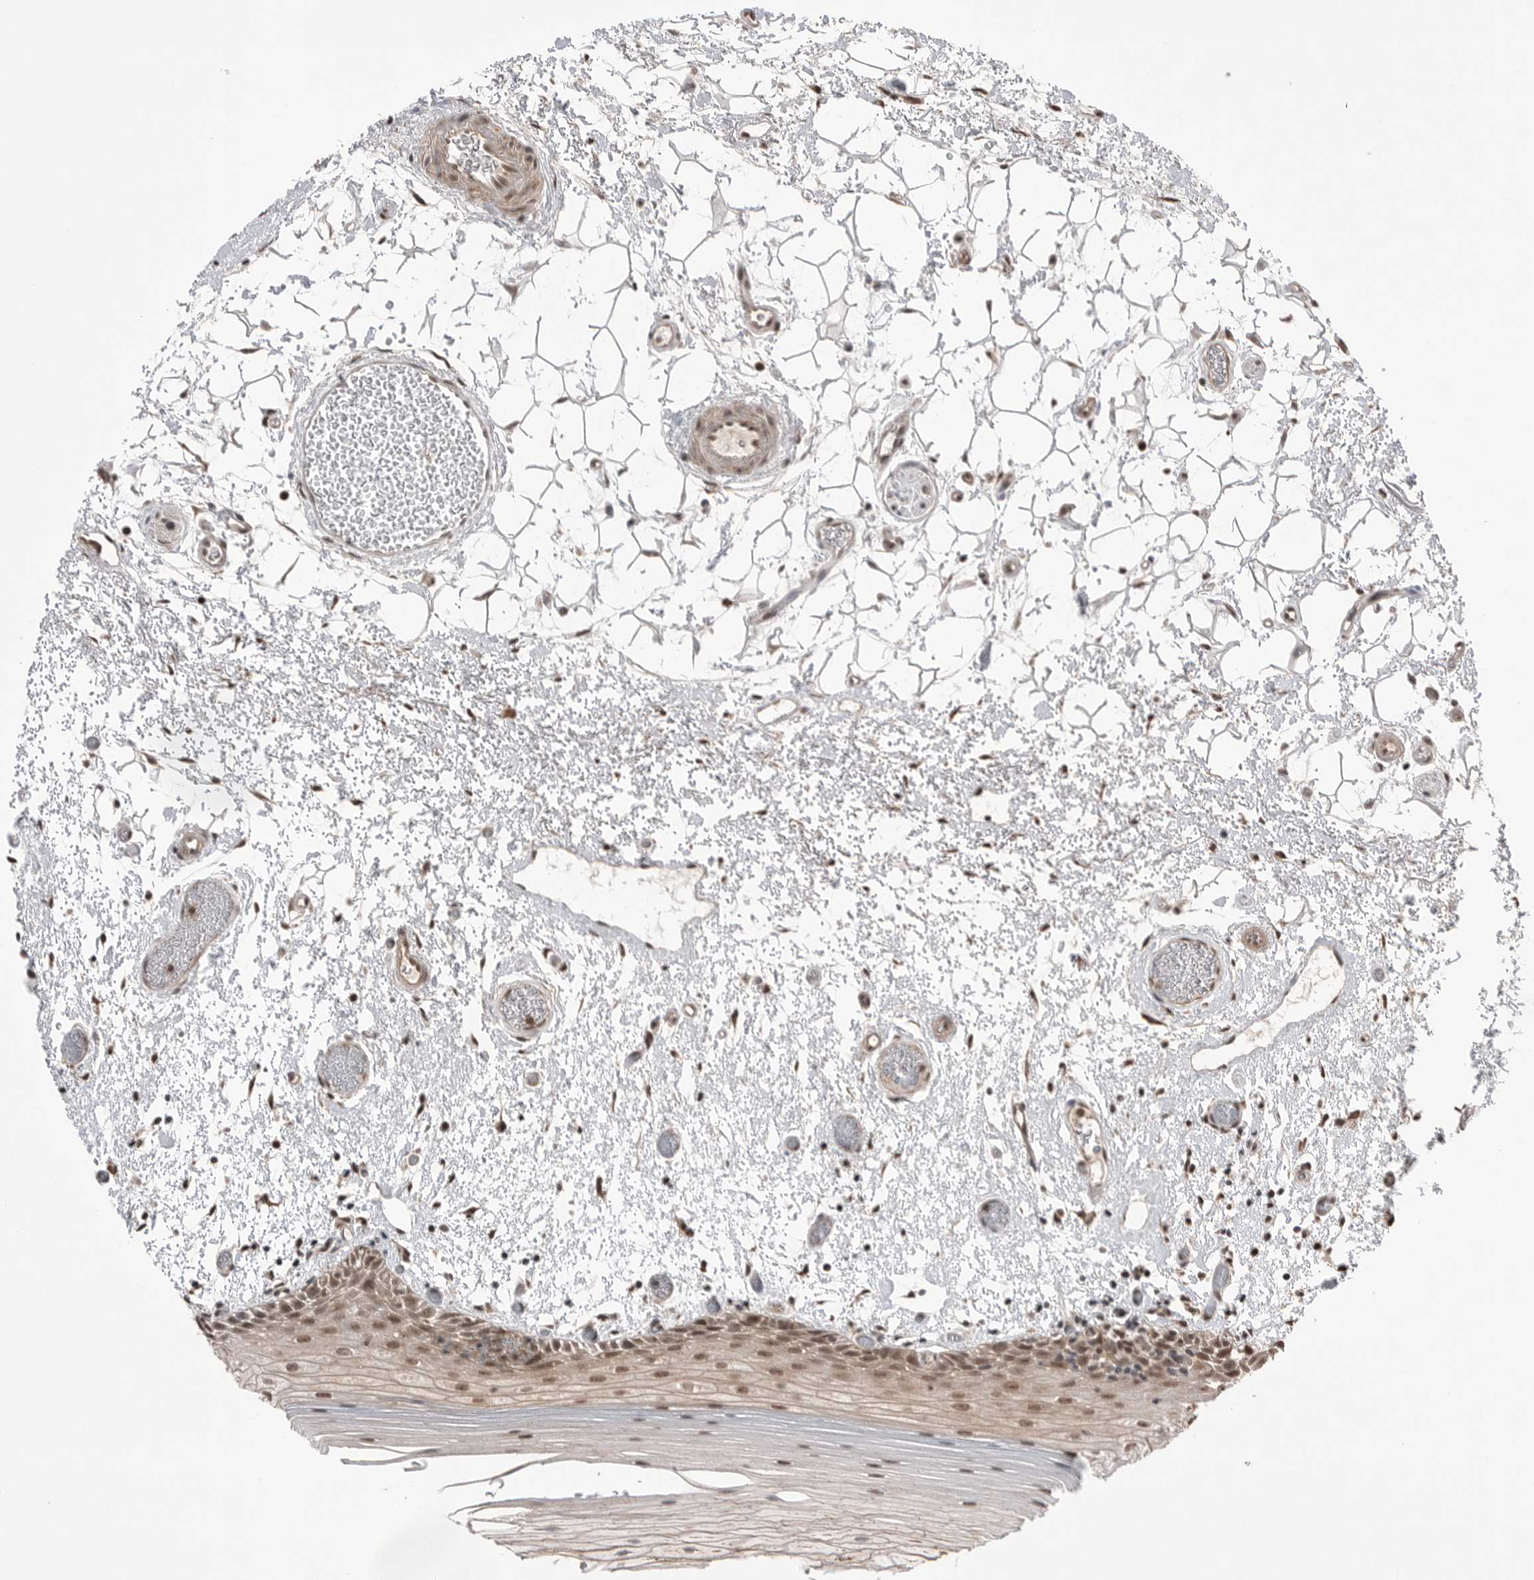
{"staining": {"intensity": "moderate", "quantity": ">75%", "location": "cytoplasmic/membranous,nuclear"}, "tissue": "oral mucosa", "cell_type": "Squamous epithelial cells", "image_type": "normal", "snomed": [{"axis": "morphology", "description": "Normal tissue, NOS"}, {"axis": "topography", "description": "Oral tissue"}], "caption": "This is an image of immunohistochemistry (IHC) staining of benign oral mucosa, which shows moderate staining in the cytoplasmic/membranous,nuclear of squamous epithelial cells.", "gene": "NTAQ1", "patient": {"sex": "male", "age": 52}}